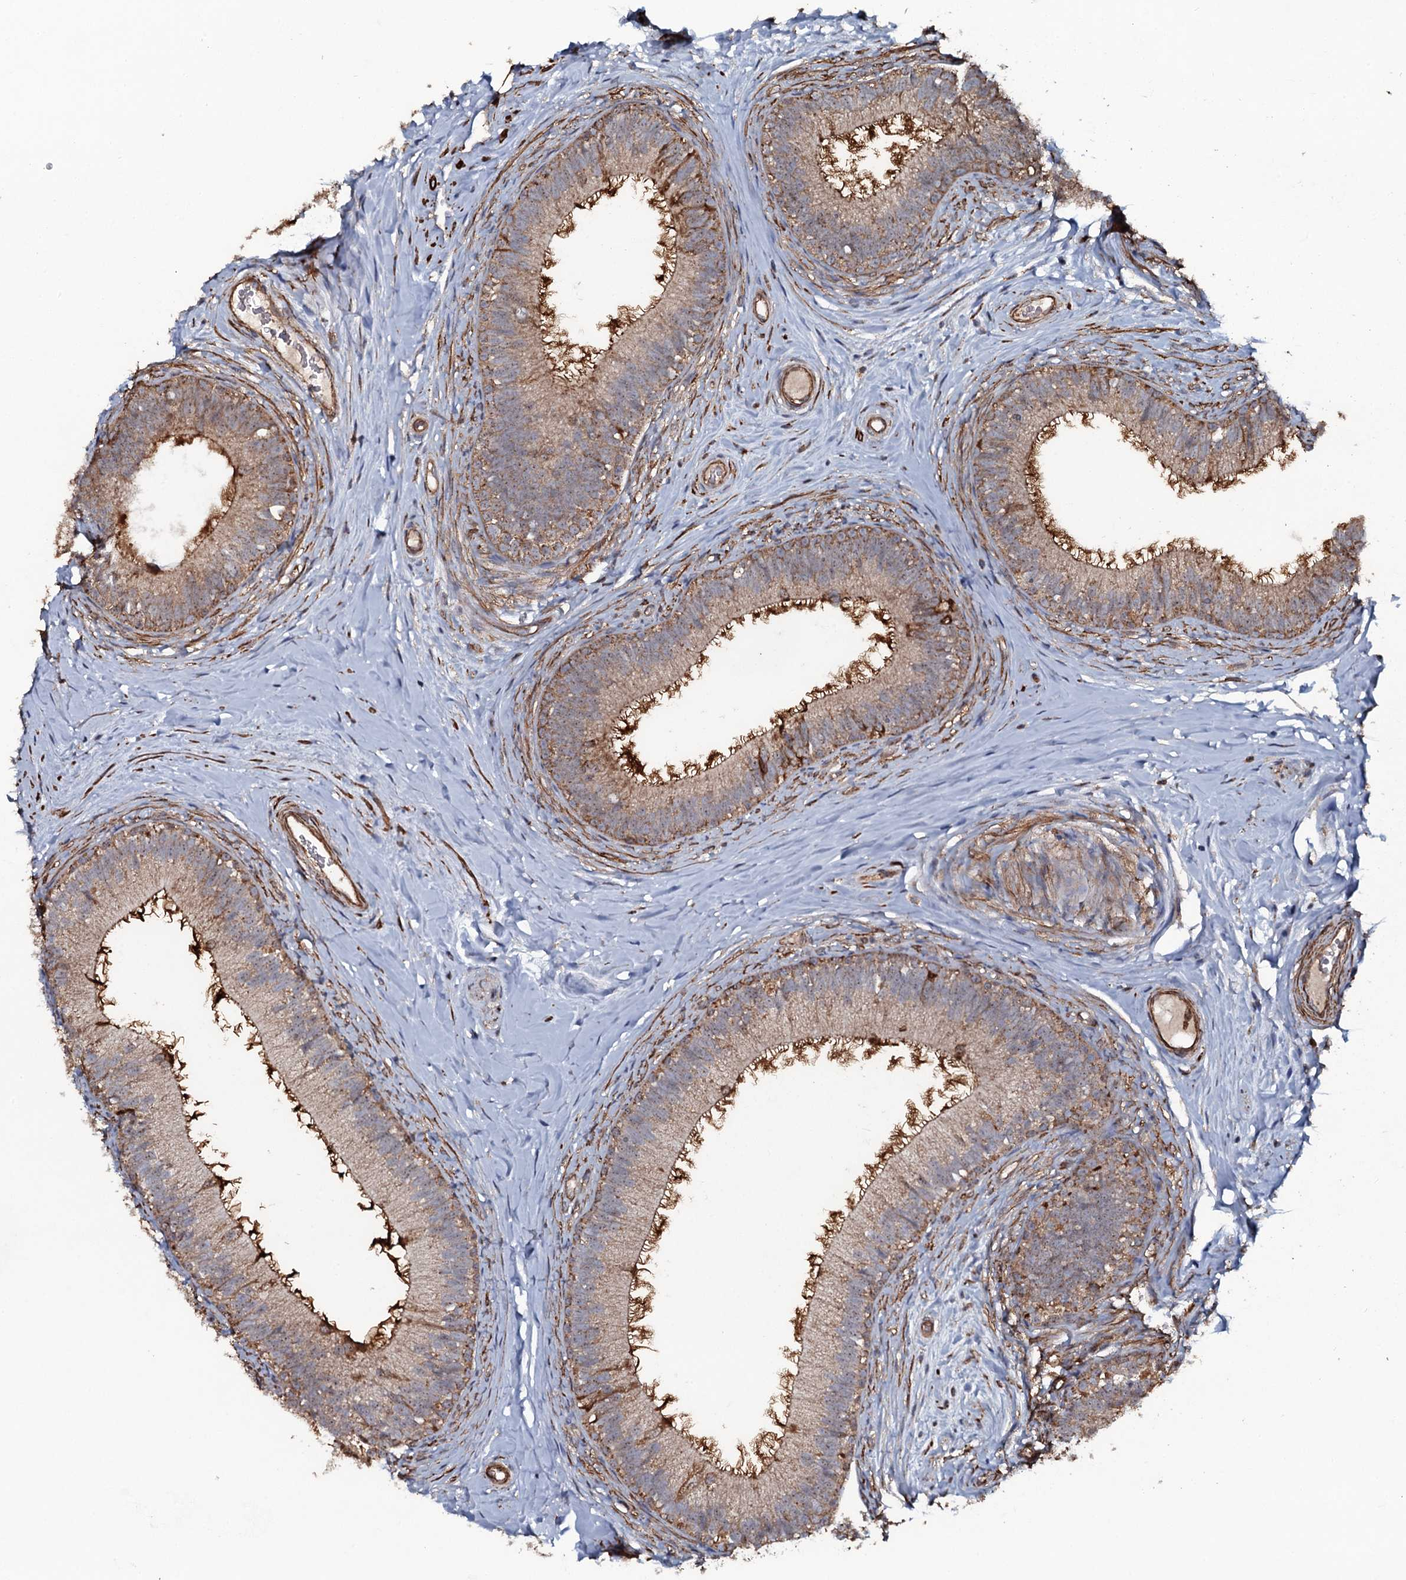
{"staining": {"intensity": "moderate", "quantity": "25%-75%", "location": "cytoplasmic/membranous"}, "tissue": "epididymis", "cell_type": "Glandular cells", "image_type": "normal", "snomed": [{"axis": "morphology", "description": "Normal tissue, NOS"}, {"axis": "topography", "description": "Epididymis"}], "caption": "Immunohistochemical staining of normal human epididymis displays medium levels of moderate cytoplasmic/membranous staining in approximately 25%-75% of glandular cells. The protein of interest is shown in brown color, while the nuclei are stained blue.", "gene": "VWA8", "patient": {"sex": "male", "age": 33}}